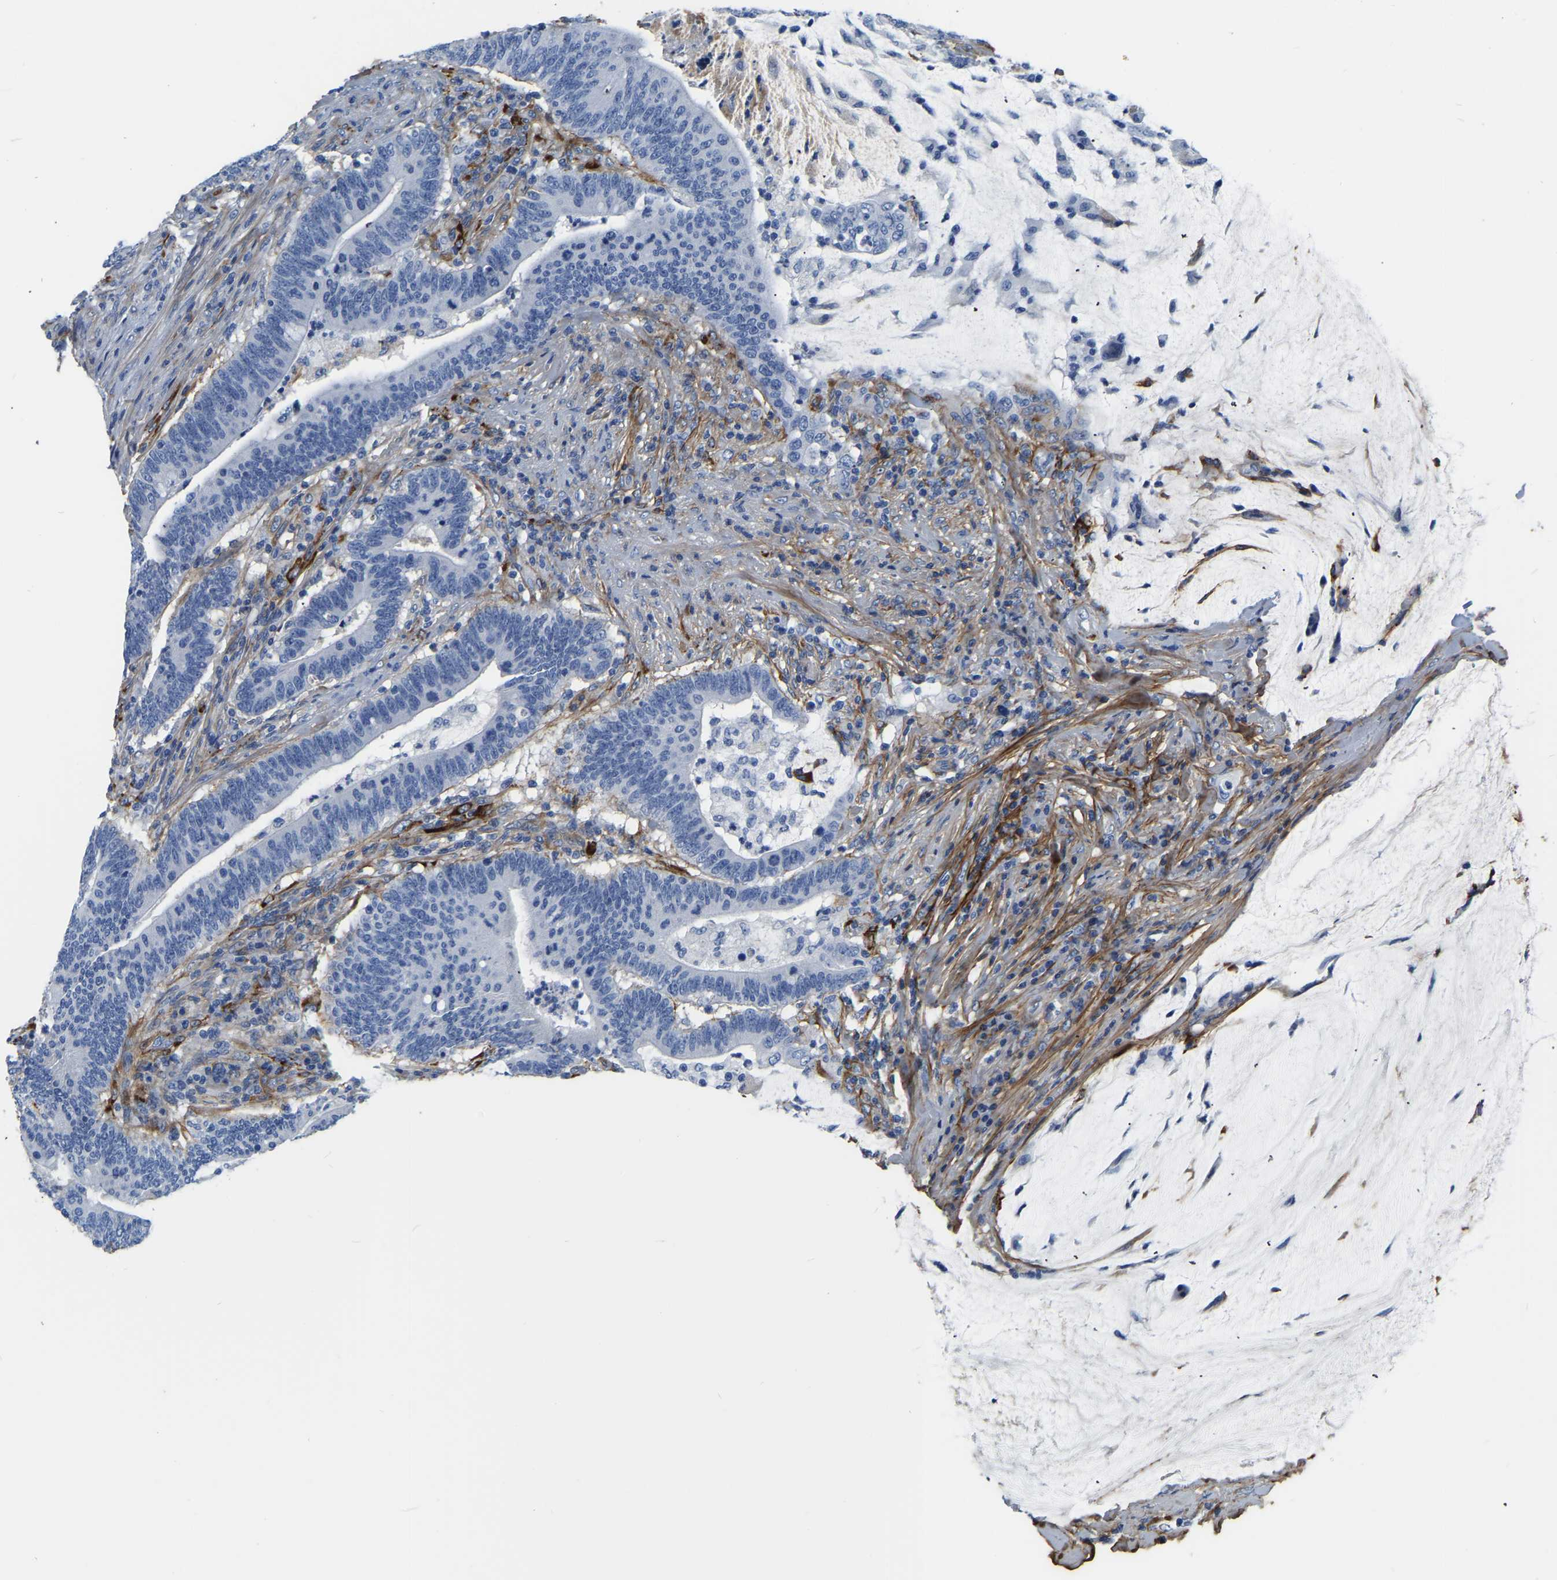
{"staining": {"intensity": "negative", "quantity": "none", "location": "none"}, "tissue": "colorectal cancer", "cell_type": "Tumor cells", "image_type": "cancer", "snomed": [{"axis": "morphology", "description": "Normal tissue, NOS"}, {"axis": "morphology", "description": "Adenocarcinoma, NOS"}, {"axis": "topography", "description": "Colon"}], "caption": "There is no significant staining in tumor cells of colorectal adenocarcinoma.", "gene": "COL6A1", "patient": {"sex": "female", "age": 66}}